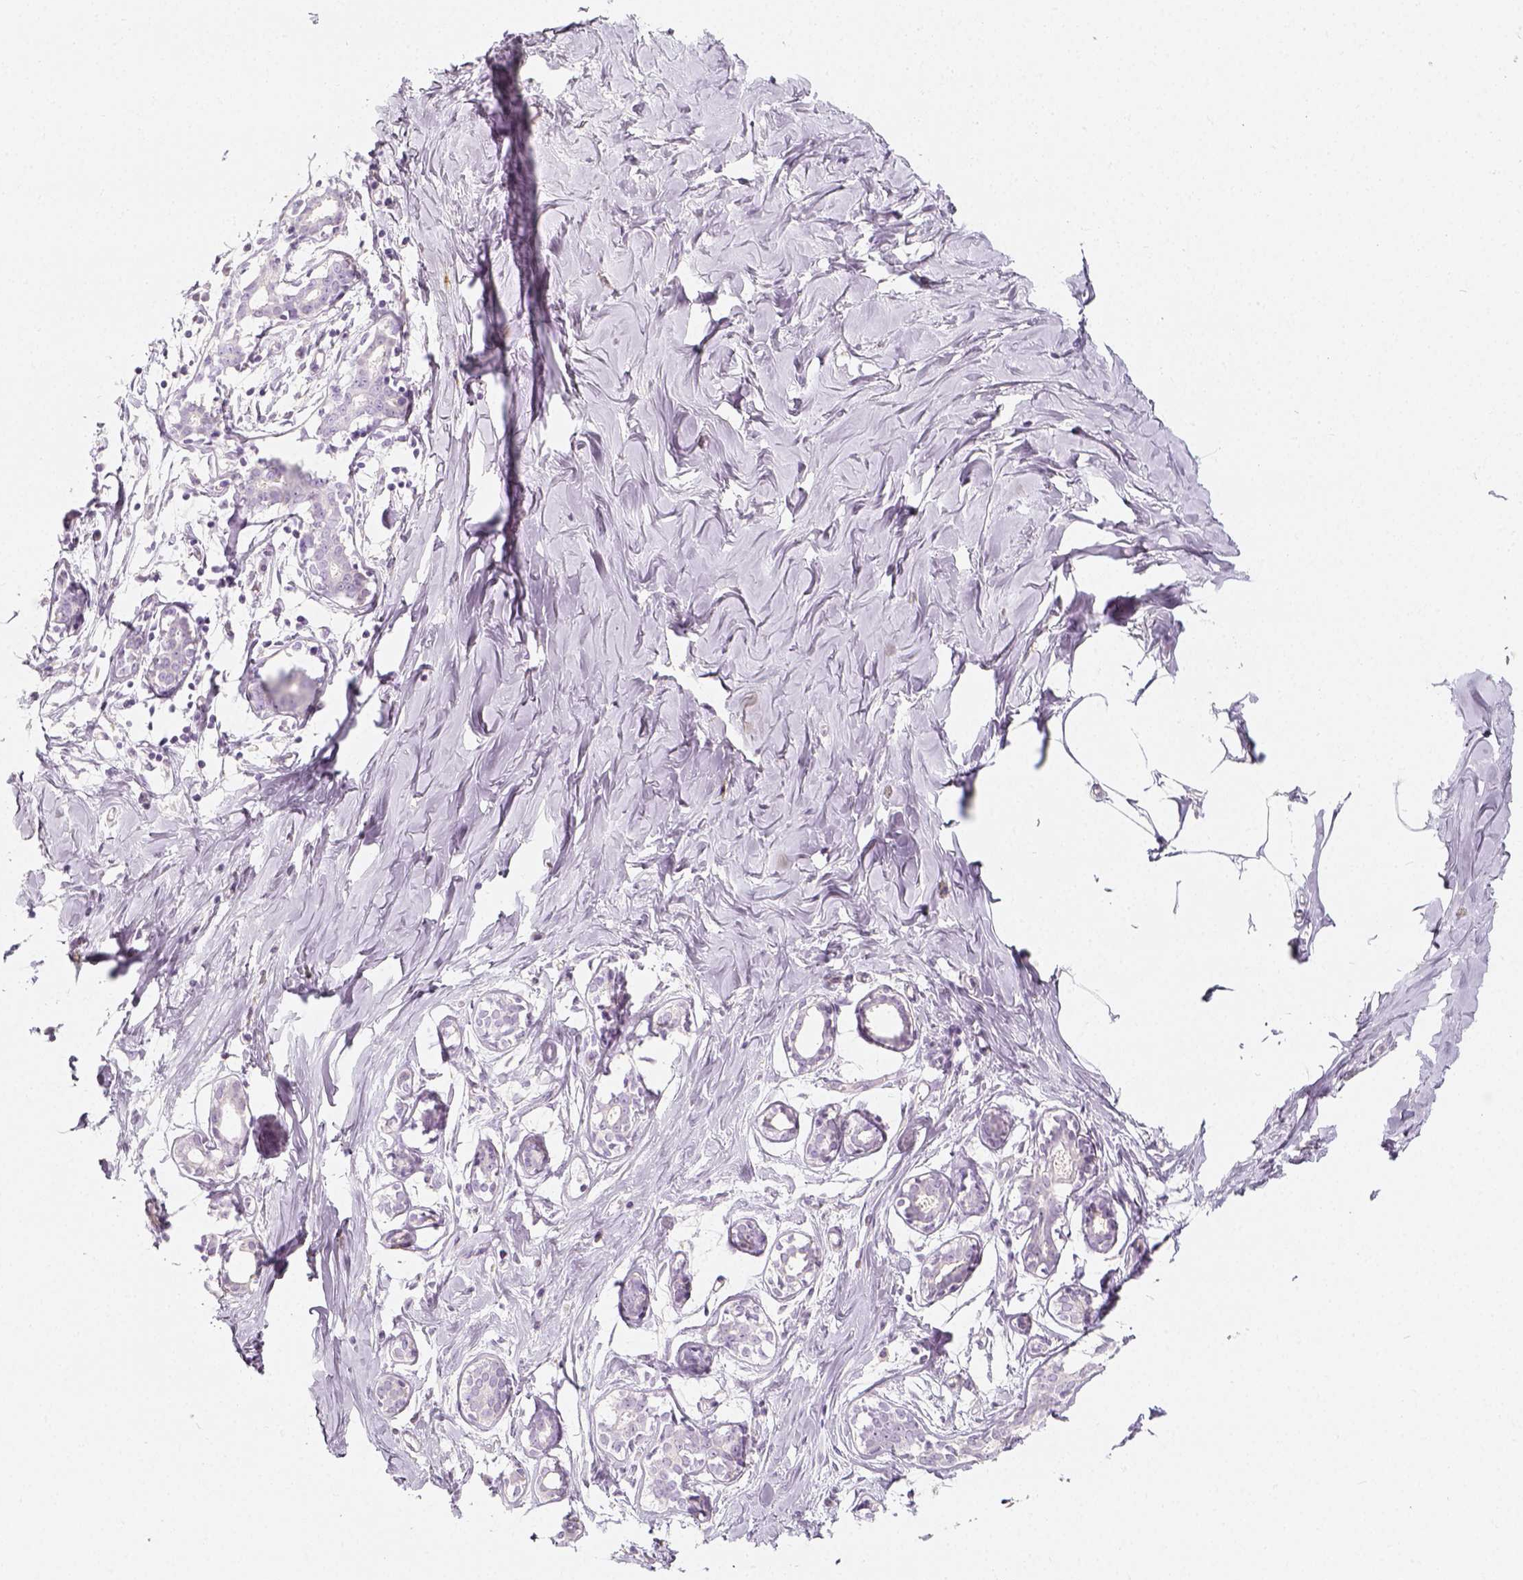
{"staining": {"intensity": "negative", "quantity": "none", "location": "none"}, "tissue": "breast", "cell_type": "Adipocytes", "image_type": "normal", "snomed": [{"axis": "morphology", "description": "Normal tissue, NOS"}, {"axis": "topography", "description": "Breast"}], "caption": "Immunohistochemistry photomicrograph of normal breast: breast stained with DAB (3,3'-diaminobenzidine) demonstrates no significant protein positivity in adipocytes.", "gene": "NECAB2", "patient": {"sex": "female", "age": 27}}